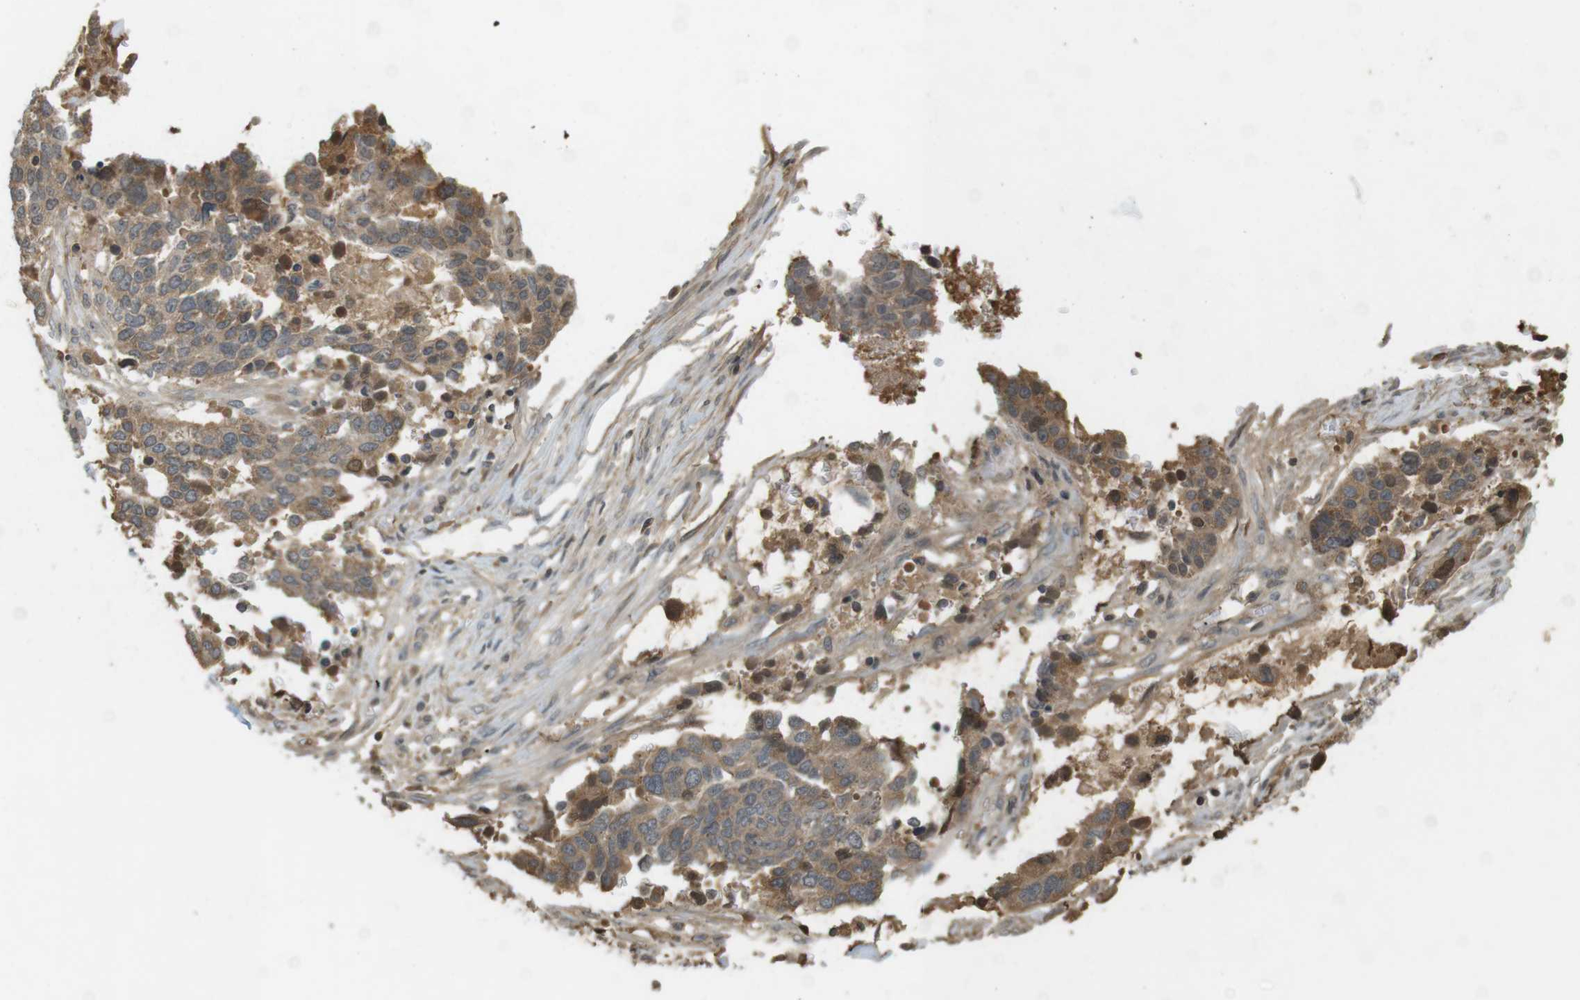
{"staining": {"intensity": "moderate", "quantity": ">75%", "location": "cytoplasmic/membranous"}, "tissue": "ovarian cancer", "cell_type": "Tumor cells", "image_type": "cancer", "snomed": [{"axis": "morphology", "description": "Cystadenocarcinoma, serous, NOS"}, {"axis": "topography", "description": "Ovary"}], "caption": "Moderate cytoplasmic/membranous protein staining is identified in approximately >75% of tumor cells in ovarian serous cystadenocarcinoma.", "gene": "SRR", "patient": {"sex": "female", "age": 44}}